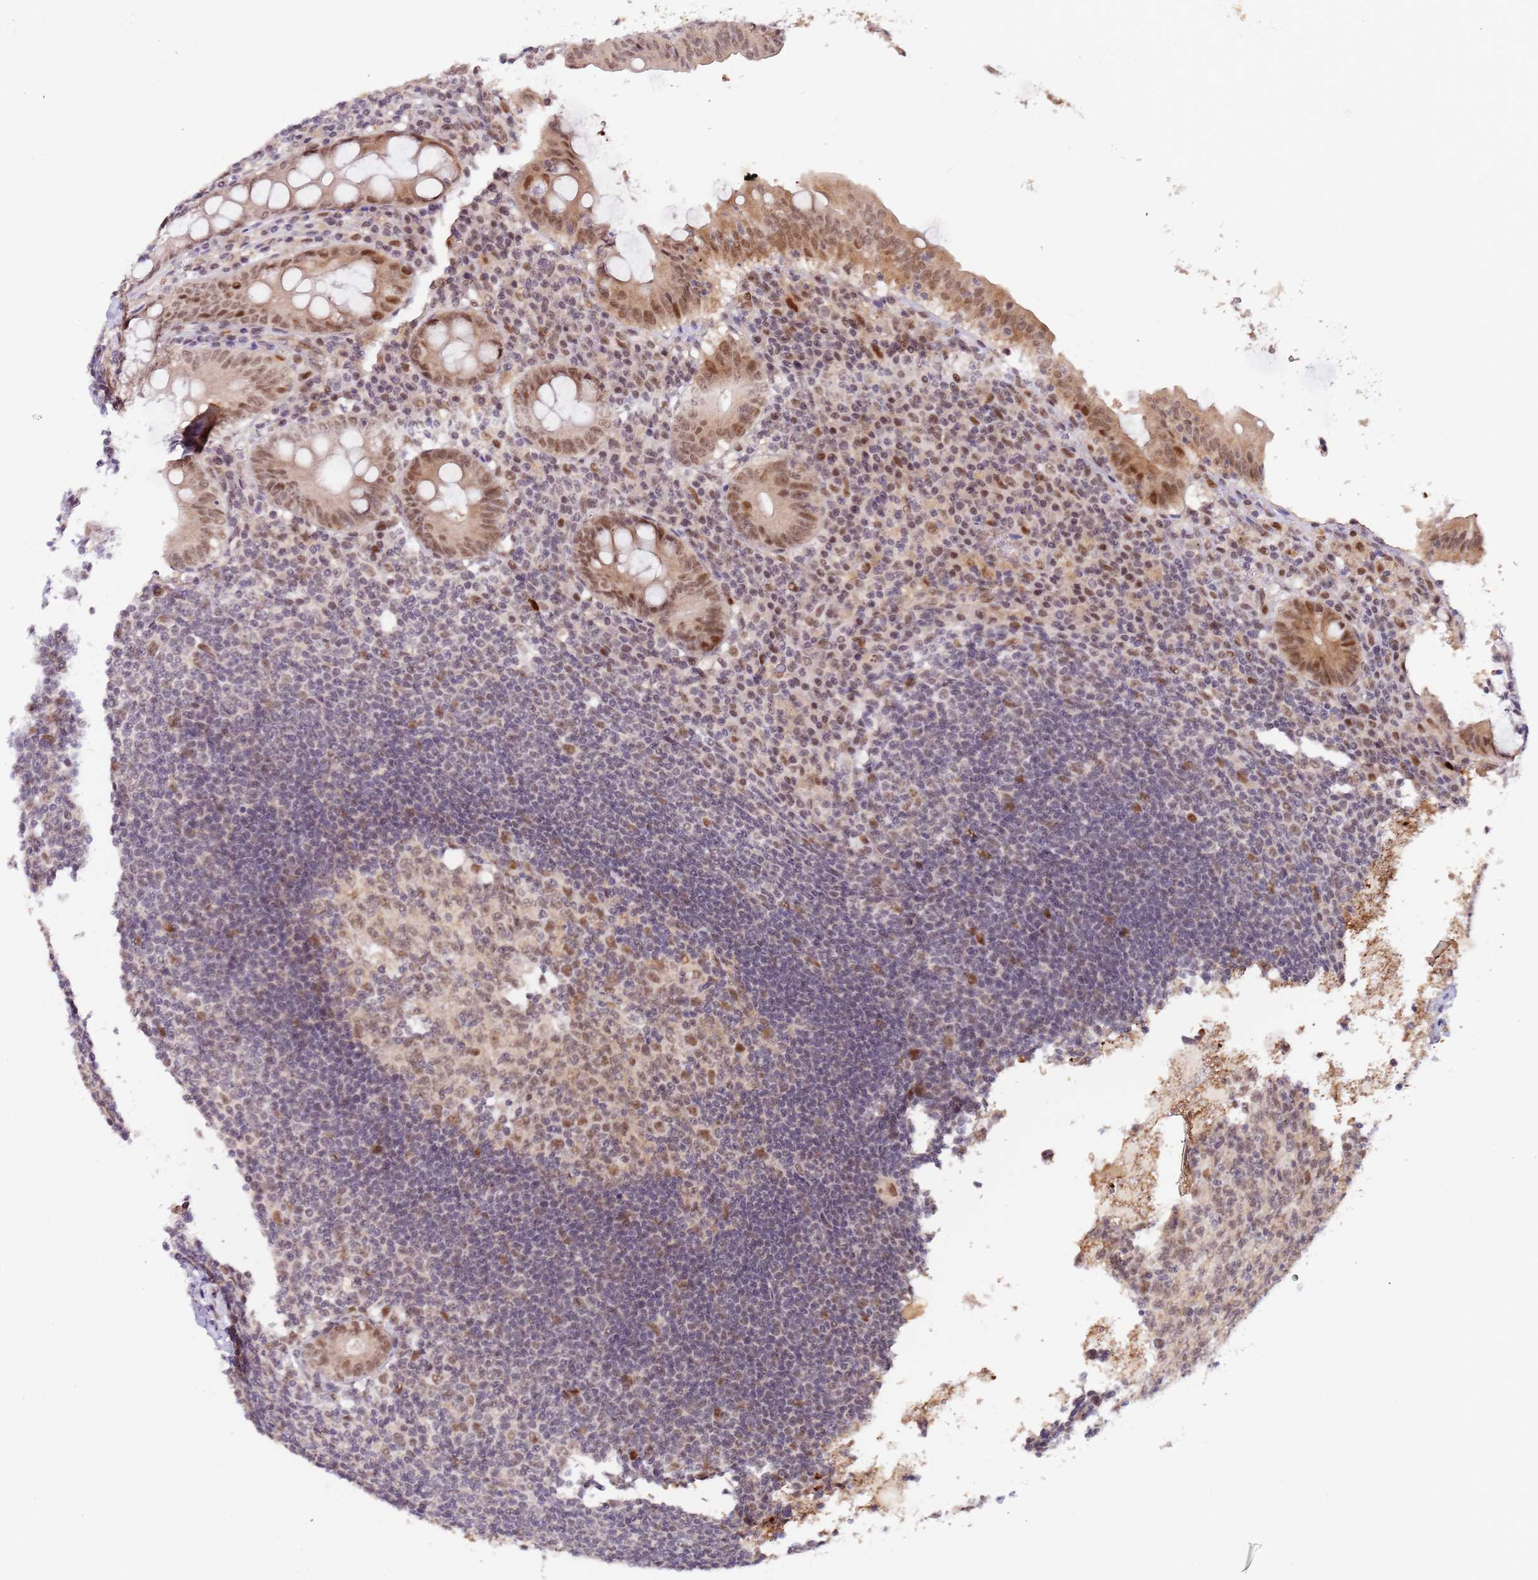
{"staining": {"intensity": "moderate", "quantity": "25%-75%", "location": "cytoplasmic/membranous,nuclear"}, "tissue": "appendix", "cell_type": "Glandular cells", "image_type": "normal", "snomed": [{"axis": "morphology", "description": "Normal tissue, NOS"}, {"axis": "topography", "description": "Appendix"}], "caption": "Immunohistochemical staining of normal human appendix displays 25%-75% levels of moderate cytoplasmic/membranous,nuclear protein positivity in approximately 25%-75% of glandular cells. The staining was performed using DAB to visualize the protein expression in brown, while the nuclei were stained in blue with hematoxylin (Magnification: 20x).", "gene": "LGALSL", "patient": {"sex": "female", "age": 54}}